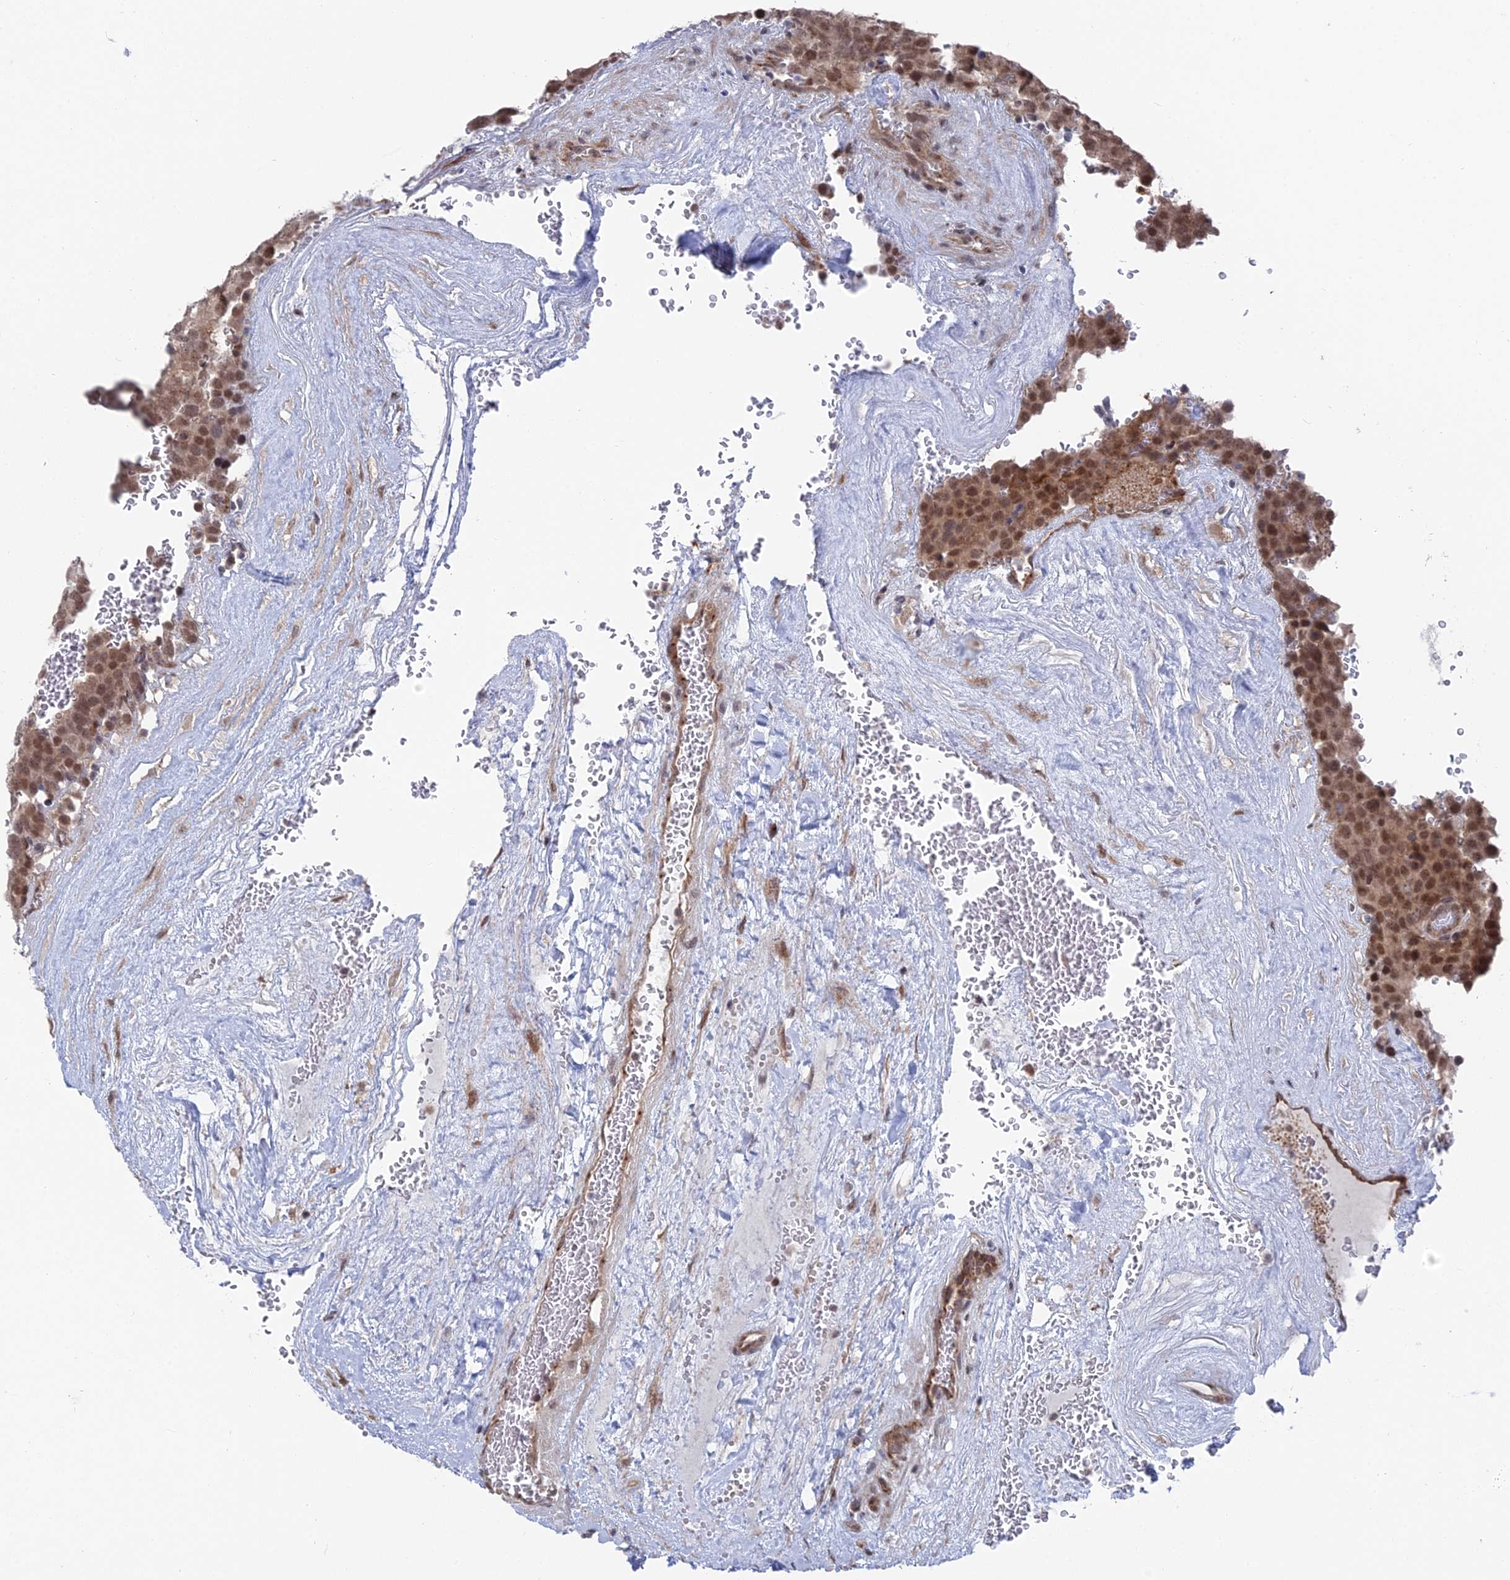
{"staining": {"intensity": "moderate", "quantity": ">75%", "location": "nuclear"}, "tissue": "testis cancer", "cell_type": "Tumor cells", "image_type": "cancer", "snomed": [{"axis": "morphology", "description": "Seminoma, NOS"}, {"axis": "topography", "description": "Testis"}], "caption": "Immunohistochemical staining of testis seminoma demonstrates medium levels of moderate nuclear protein positivity in approximately >75% of tumor cells. The protein is shown in brown color, while the nuclei are stained blue.", "gene": "FHIP2A", "patient": {"sex": "male", "age": 71}}